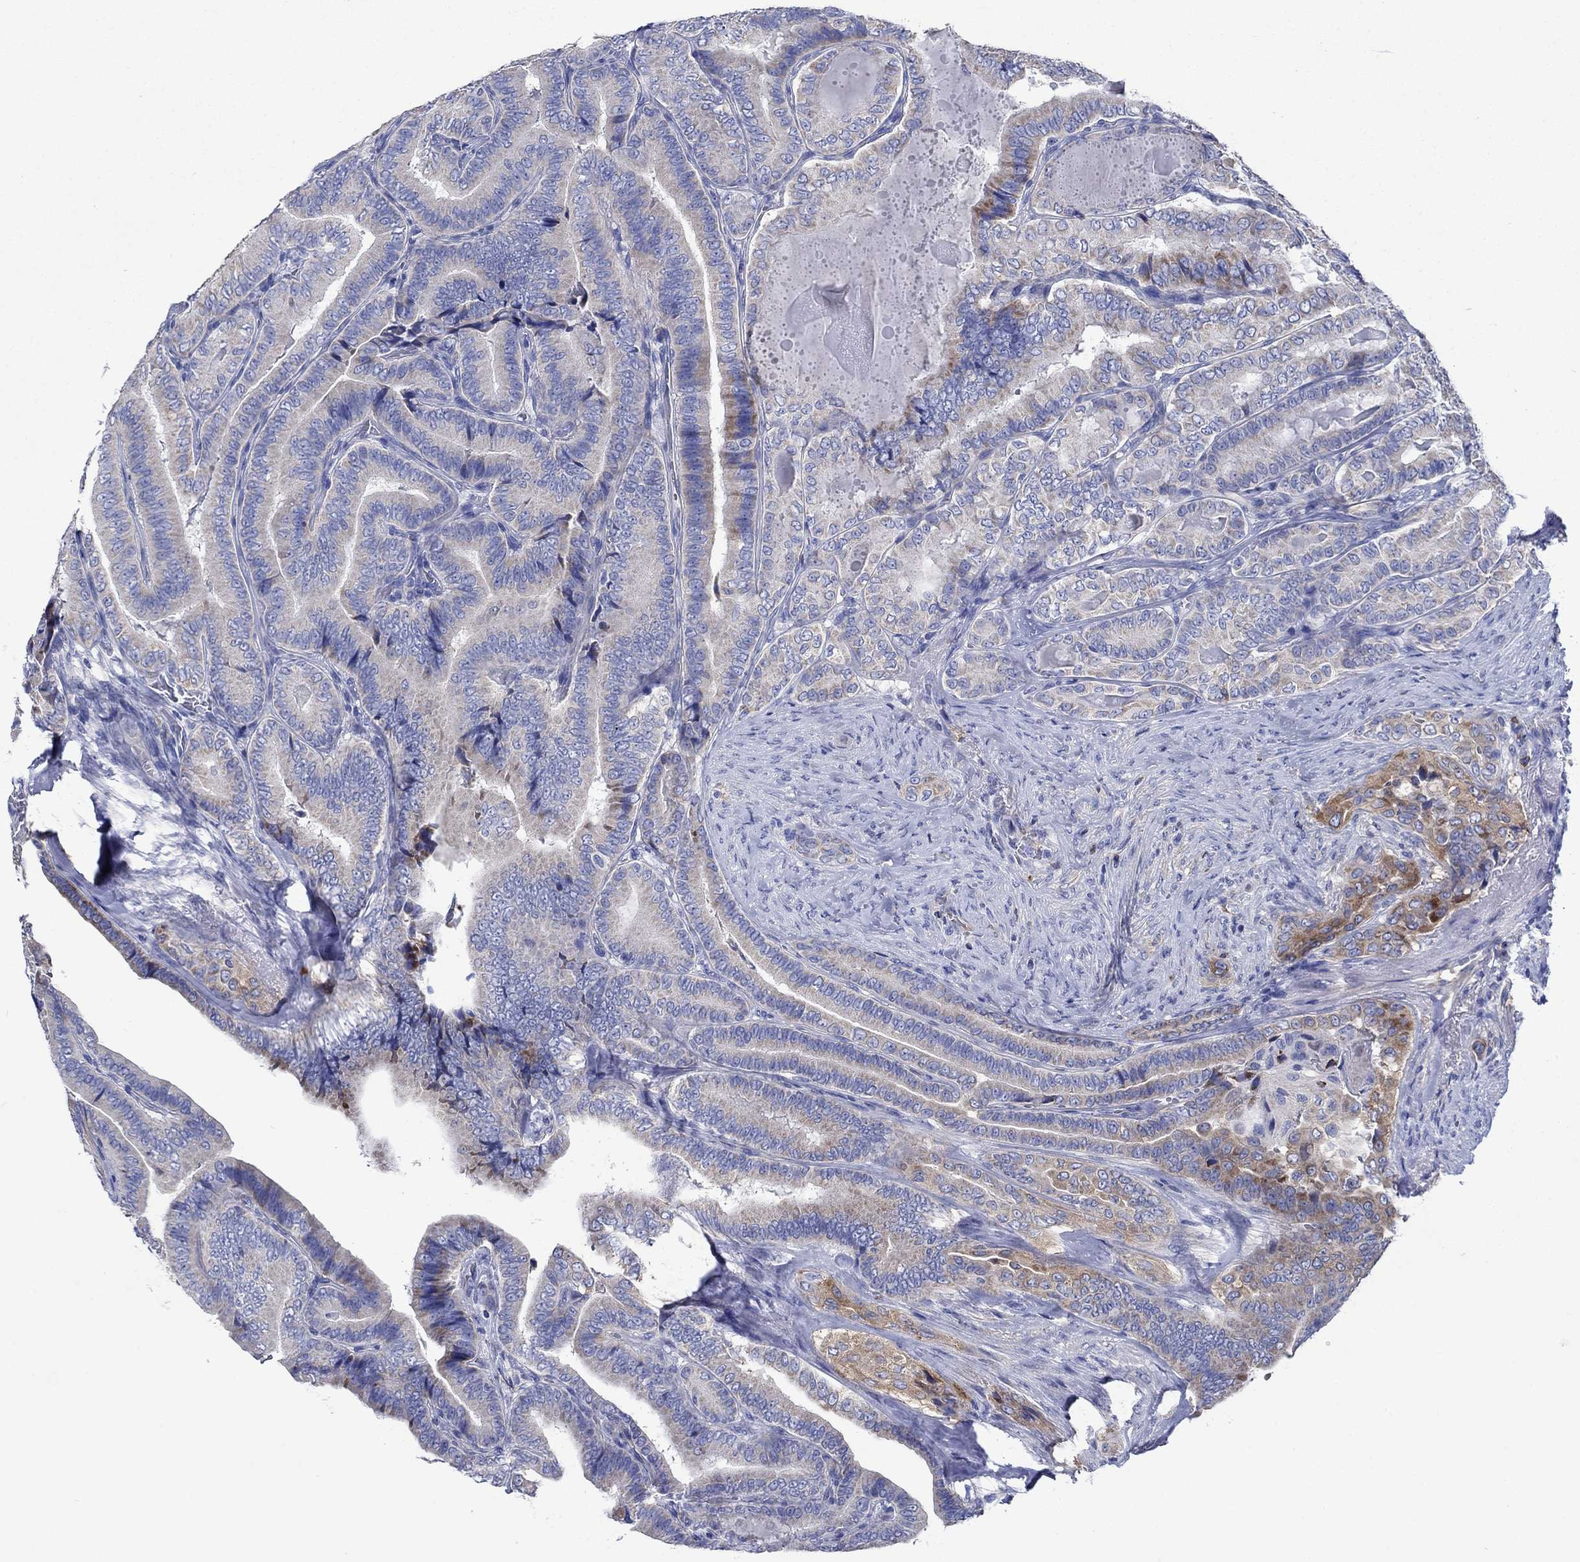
{"staining": {"intensity": "moderate", "quantity": "<25%", "location": "cytoplasmic/membranous"}, "tissue": "thyroid cancer", "cell_type": "Tumor cells", "image_type": "cancer", "snomed": [{"axis": "morphology", "description": "Papillary adenocarcinoma, NOS"}, {"axis": "topography", "description": "Thyroid gland"}], "caption": "Immunohistochemical staining of human papillary adenocarcinoma (thyroid) shows moderate cytoplasmic/membranous protein staining in approximately <25% of tumor cells.", "gene": "TRIM16", "patient": {"sex": "male", "age": 61}}